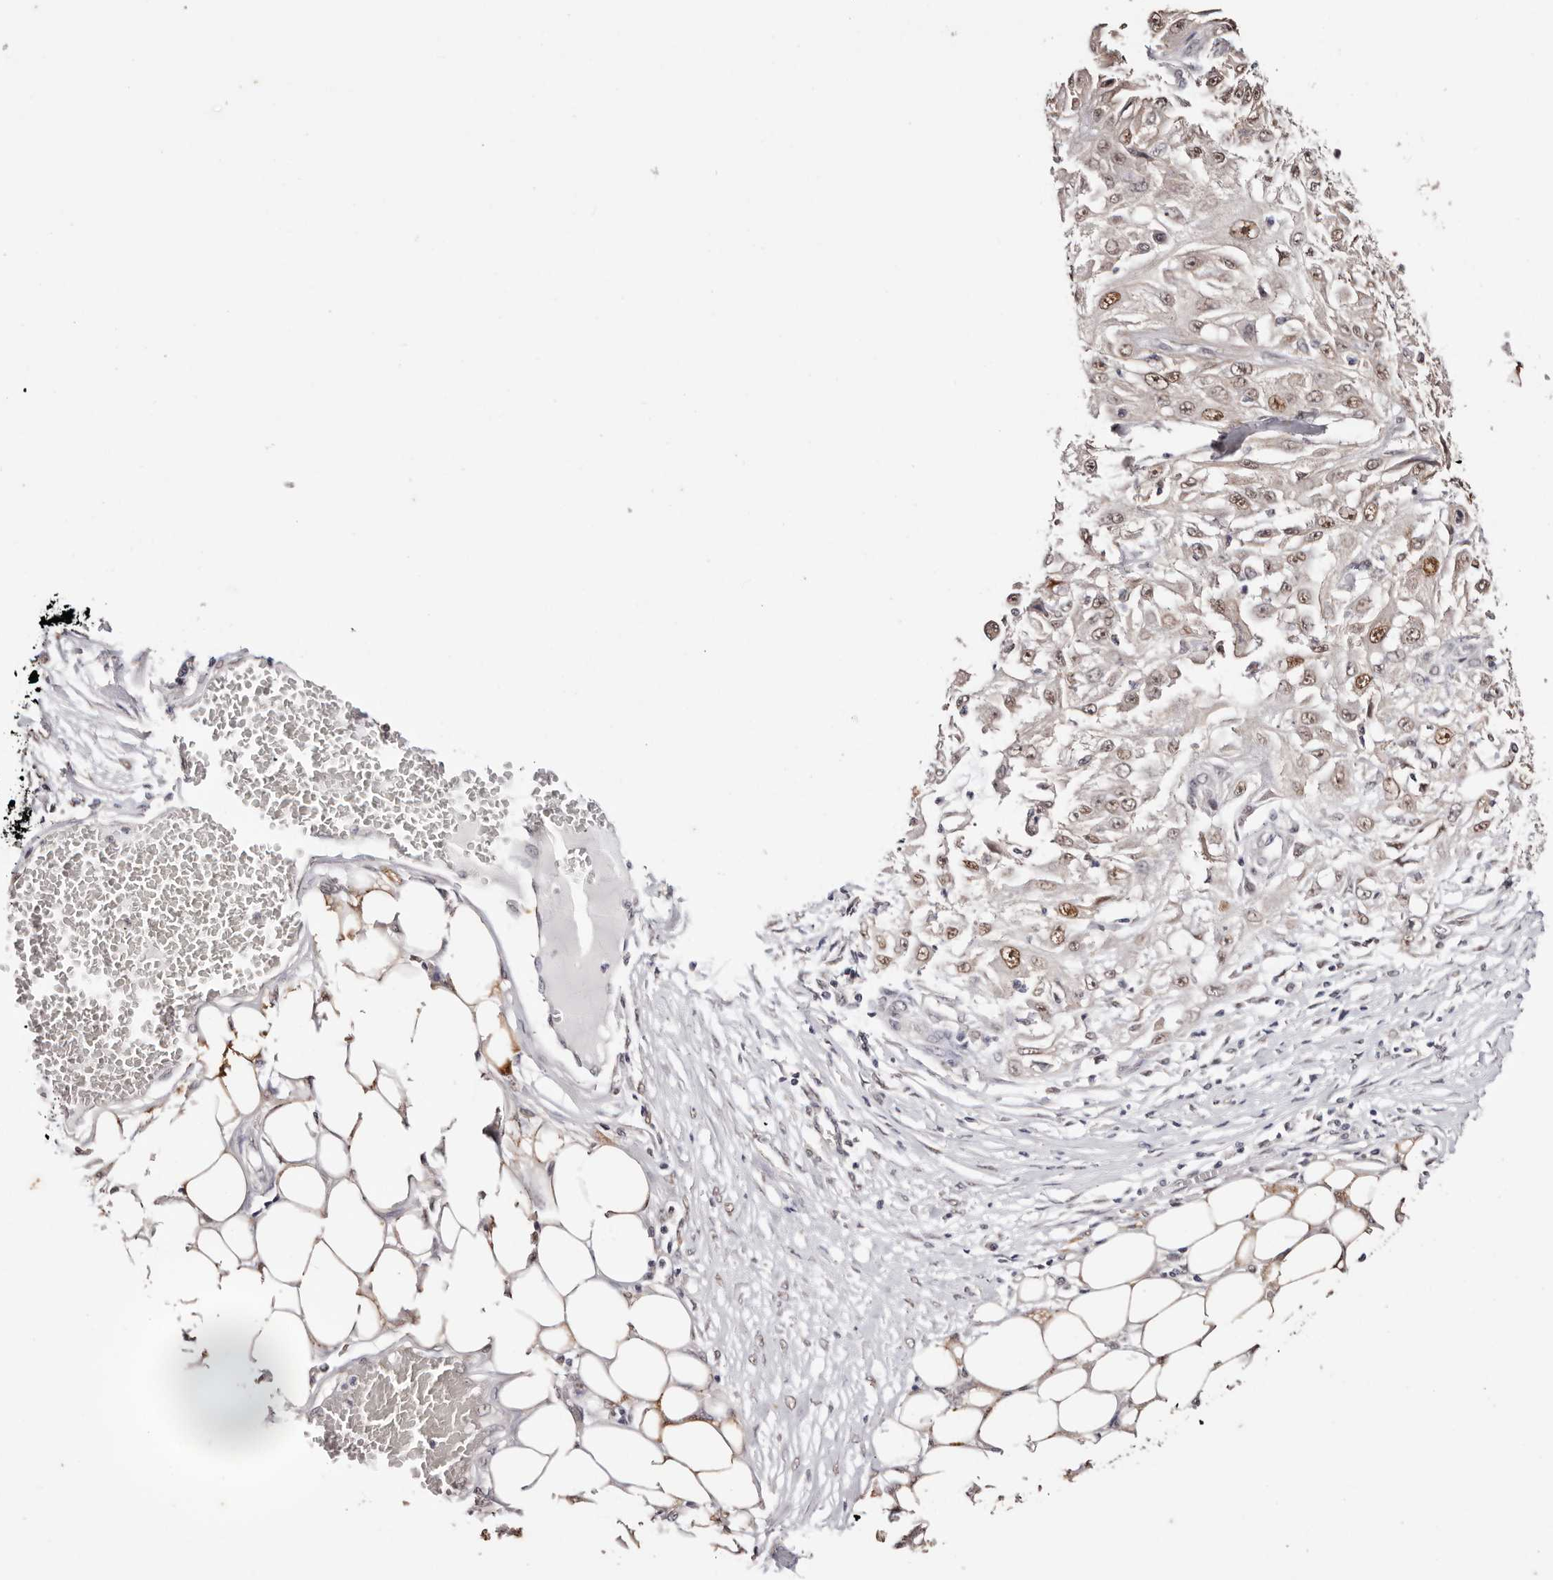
{"staining": {"intensity": "moderate", "quantity": "<25%", "location": "nuclear"}, "tissue": "skin cancer", "cell_type": "Tumor cells", "image_type": "cancer", "snomed": [{"axis": "morphology", "description": "Squamous cell carcinoma, NOS"}, {"axis": "morphology", "description": "Squamous cell carcinoma, metastatic, NOS"}, {"axis": "topography", "description": "Skin"}, {"axis": "topography", "description": "Lymph node"}], "caption": "A high-resolution micrograph shows immunohistochemistry (IHC) staining of skin cancer, which displays moderate nuclear staining in approximately <25% of tumor cells.", "gene": "TYW3", "patient": {"sex": "male", "age": 75}}